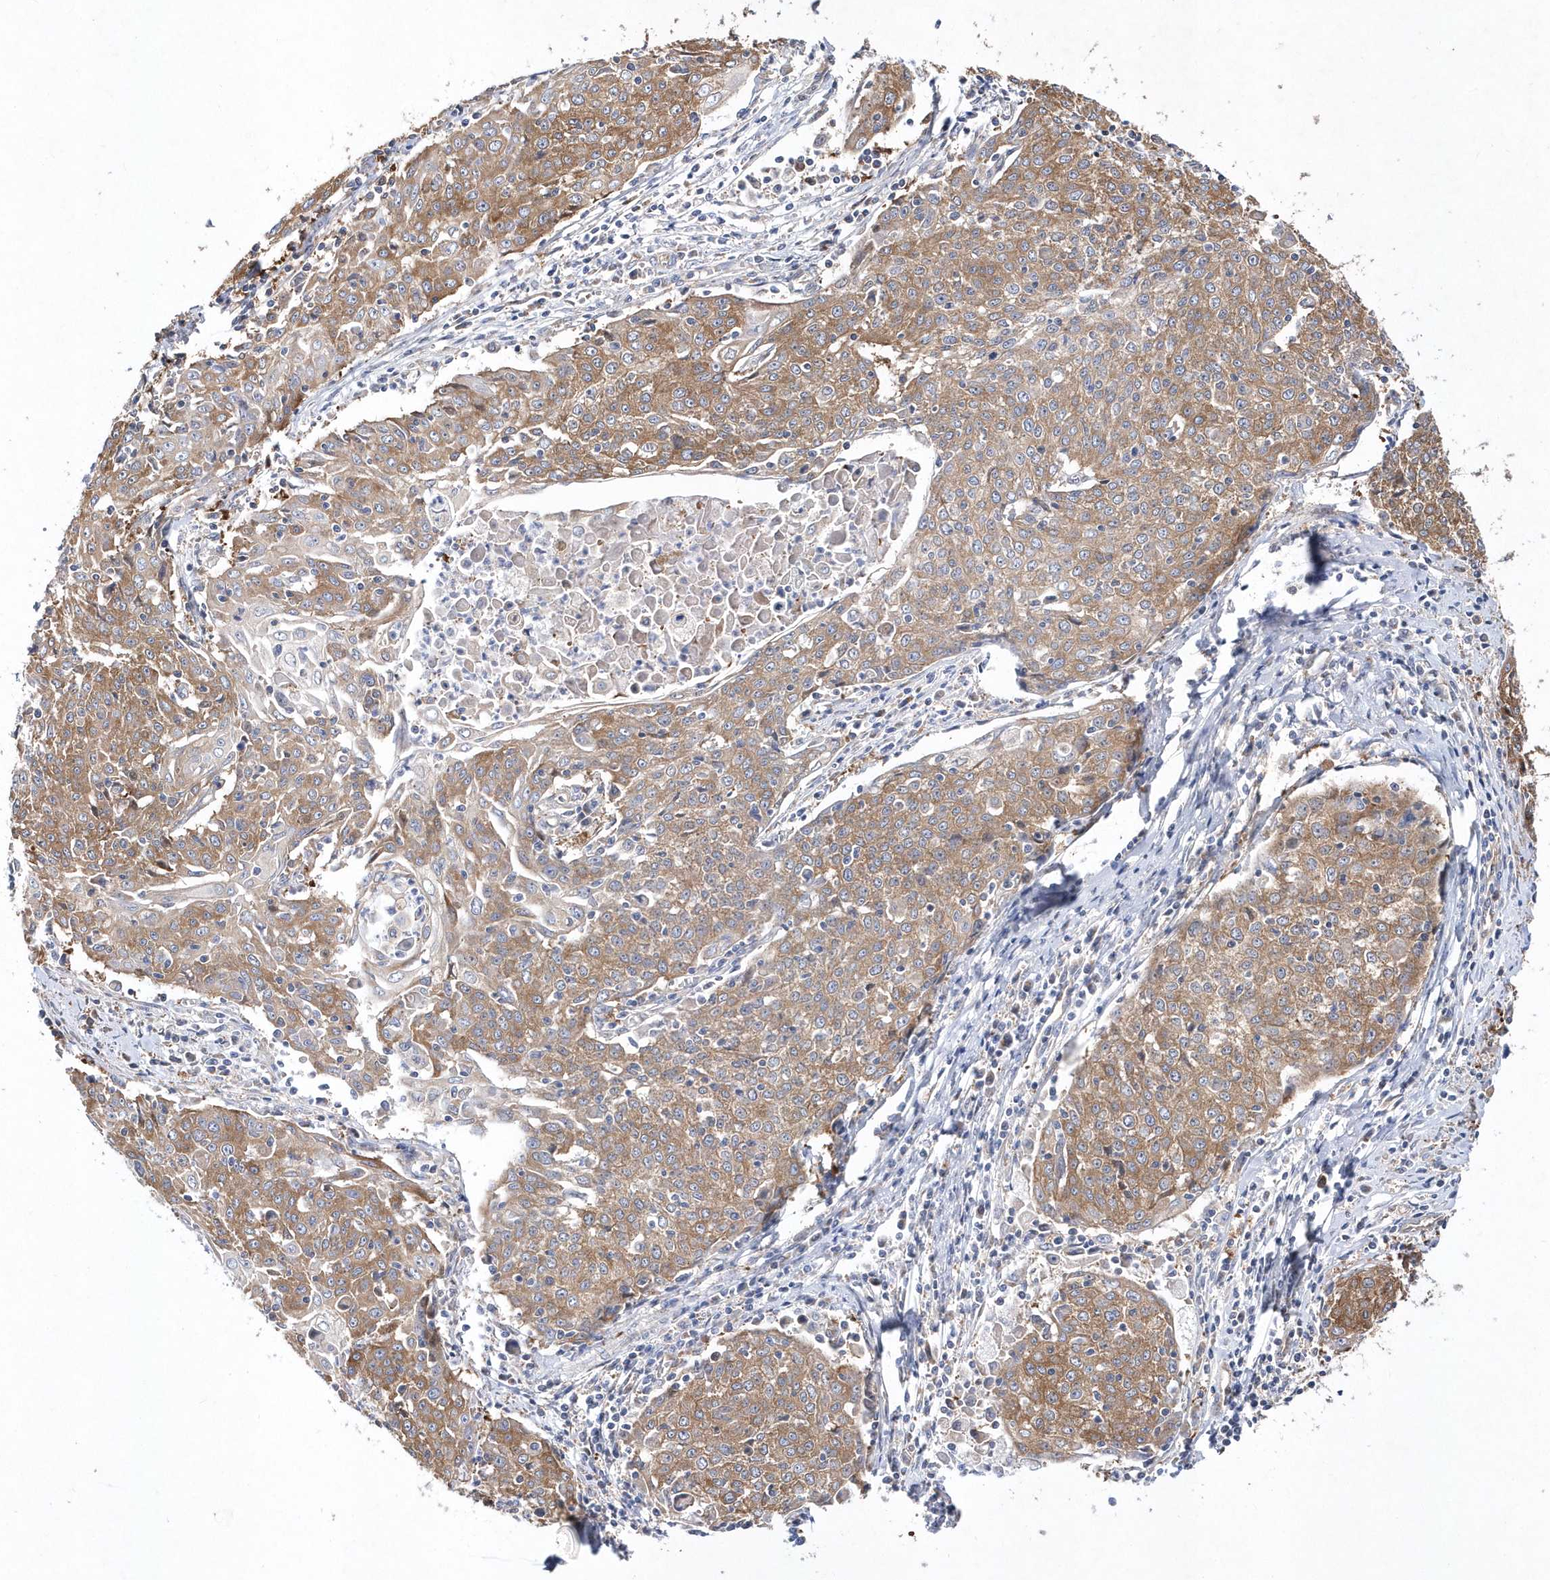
{"staining": {"intensity": "moderate", "quantity": ">75%", "location": "cytoplasmic/membranous"}, "tissue": "cervical cancer", "cell_type": "Tumor cells", "image_type": "cancer", "snomed": [{"axis": "morphology", "description": "Squamous cell carcinoma, NOS"}, {"axis": "topography", "description": "Cervix"}], "caption": "Immunohistochemical staining of cervical squamous cell carcinoma exhibits medium levels of moderate cytoplasmic/membranous protein positivity in approximately >75% of tumor cells. The staining was performed using DAB, with brown indicating positive protein expression. Nuclei are stained blue with hematoxylin.", "gene": "JKAMP", "patient": {"sex": "female", "age": 48}}